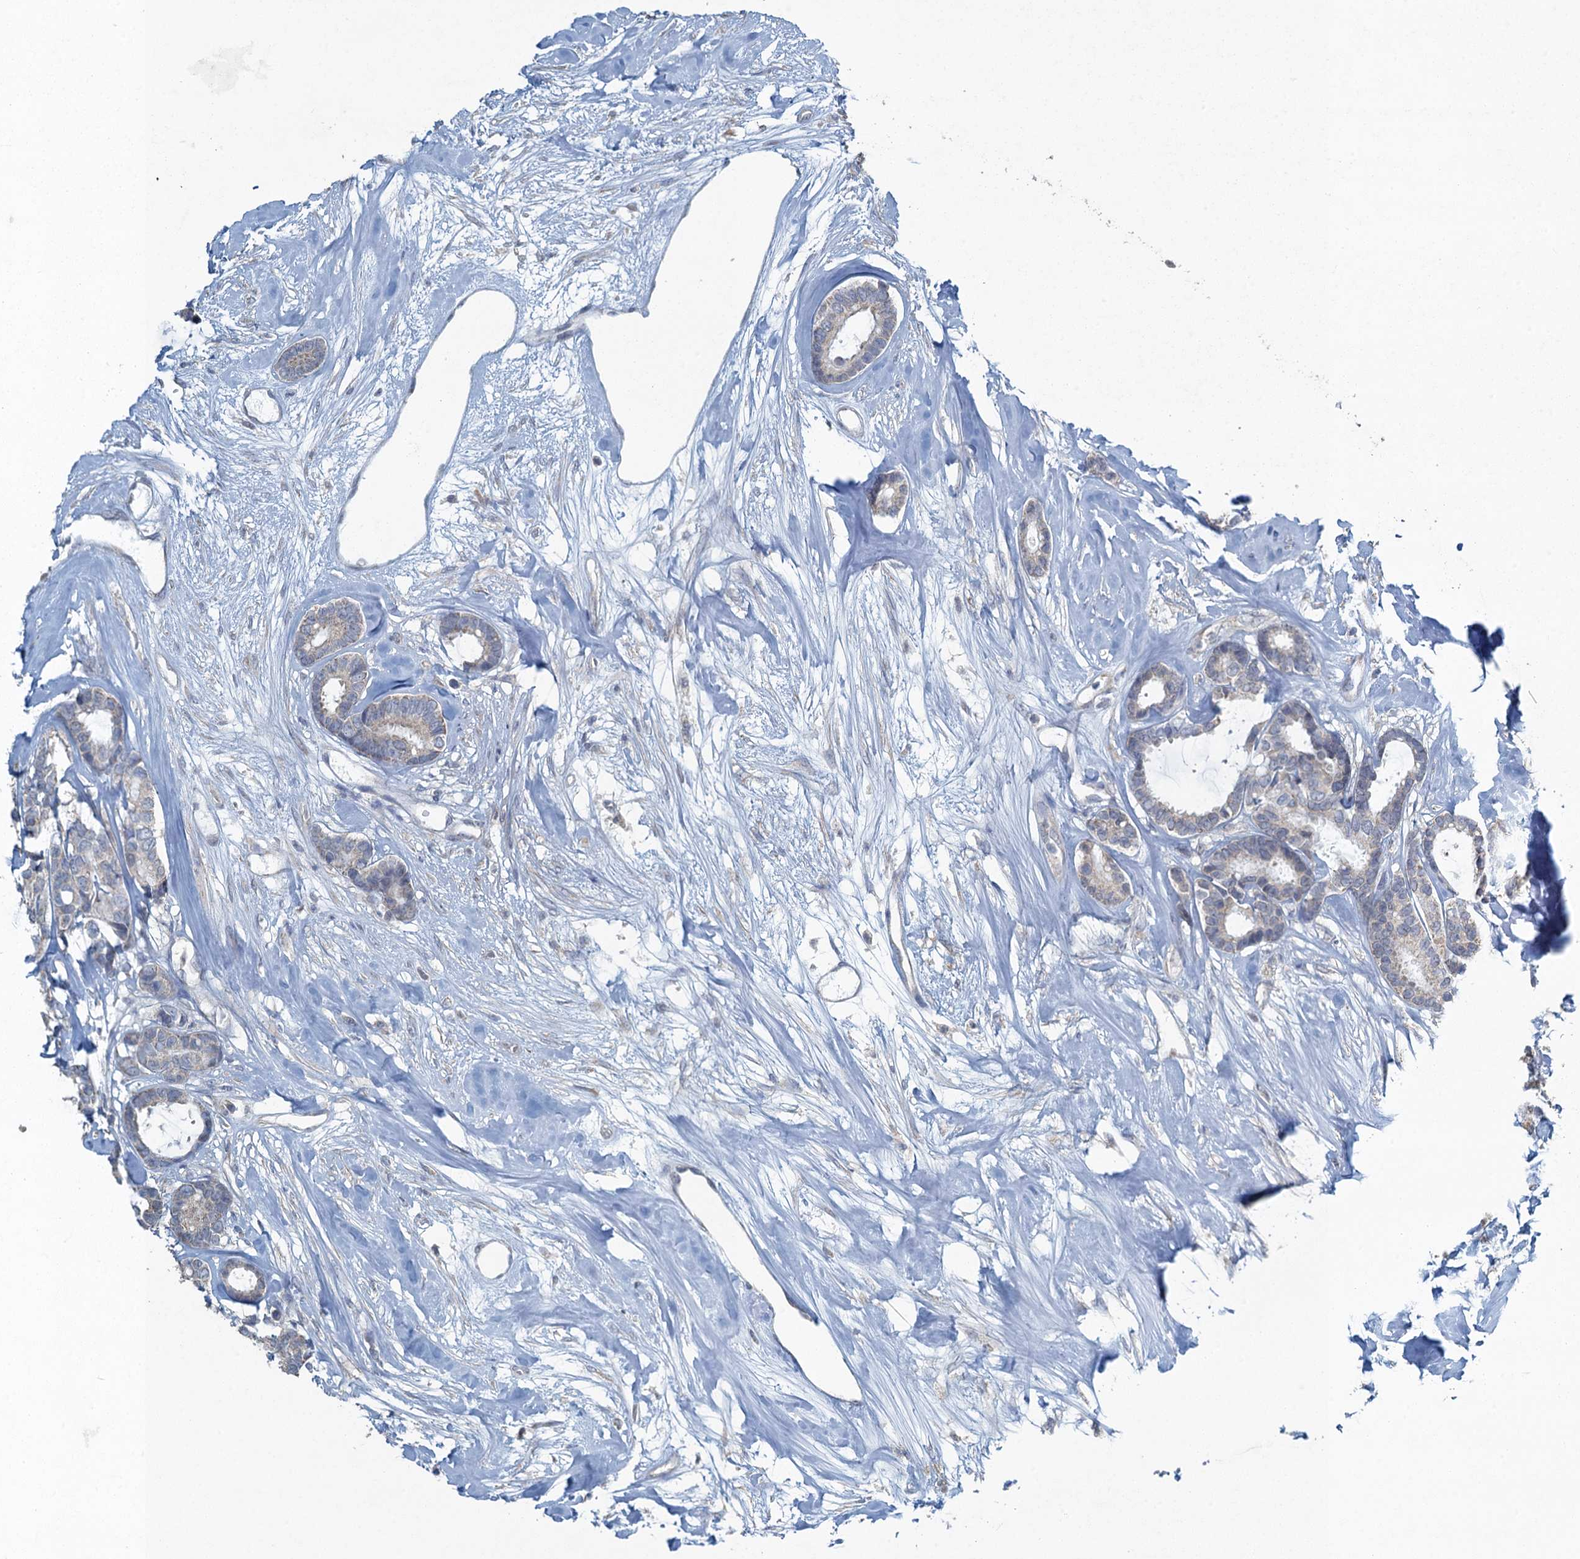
{"staining": {"intensity": "negative", "quantity": "none", "location": "none"}, "tissue": "breast cancer", "cell_type": "Tumor cells", "image_type": "cancer", "snomed": [{"axis": "morphology", "description": "Duct carcinoma"}, {"axis": "topography", "description": "Breast"}], "caption": "Immunohistochemical staining of intraductal carcinoma (breast) demonstrates no significant positivity in tumor cells. (Brightfield microscopy of DAB (3,3'-diaminobenzidine) IHC at high magnification).", "gene": "TEX35", "patient": {"sex": "female", "age": 87}}